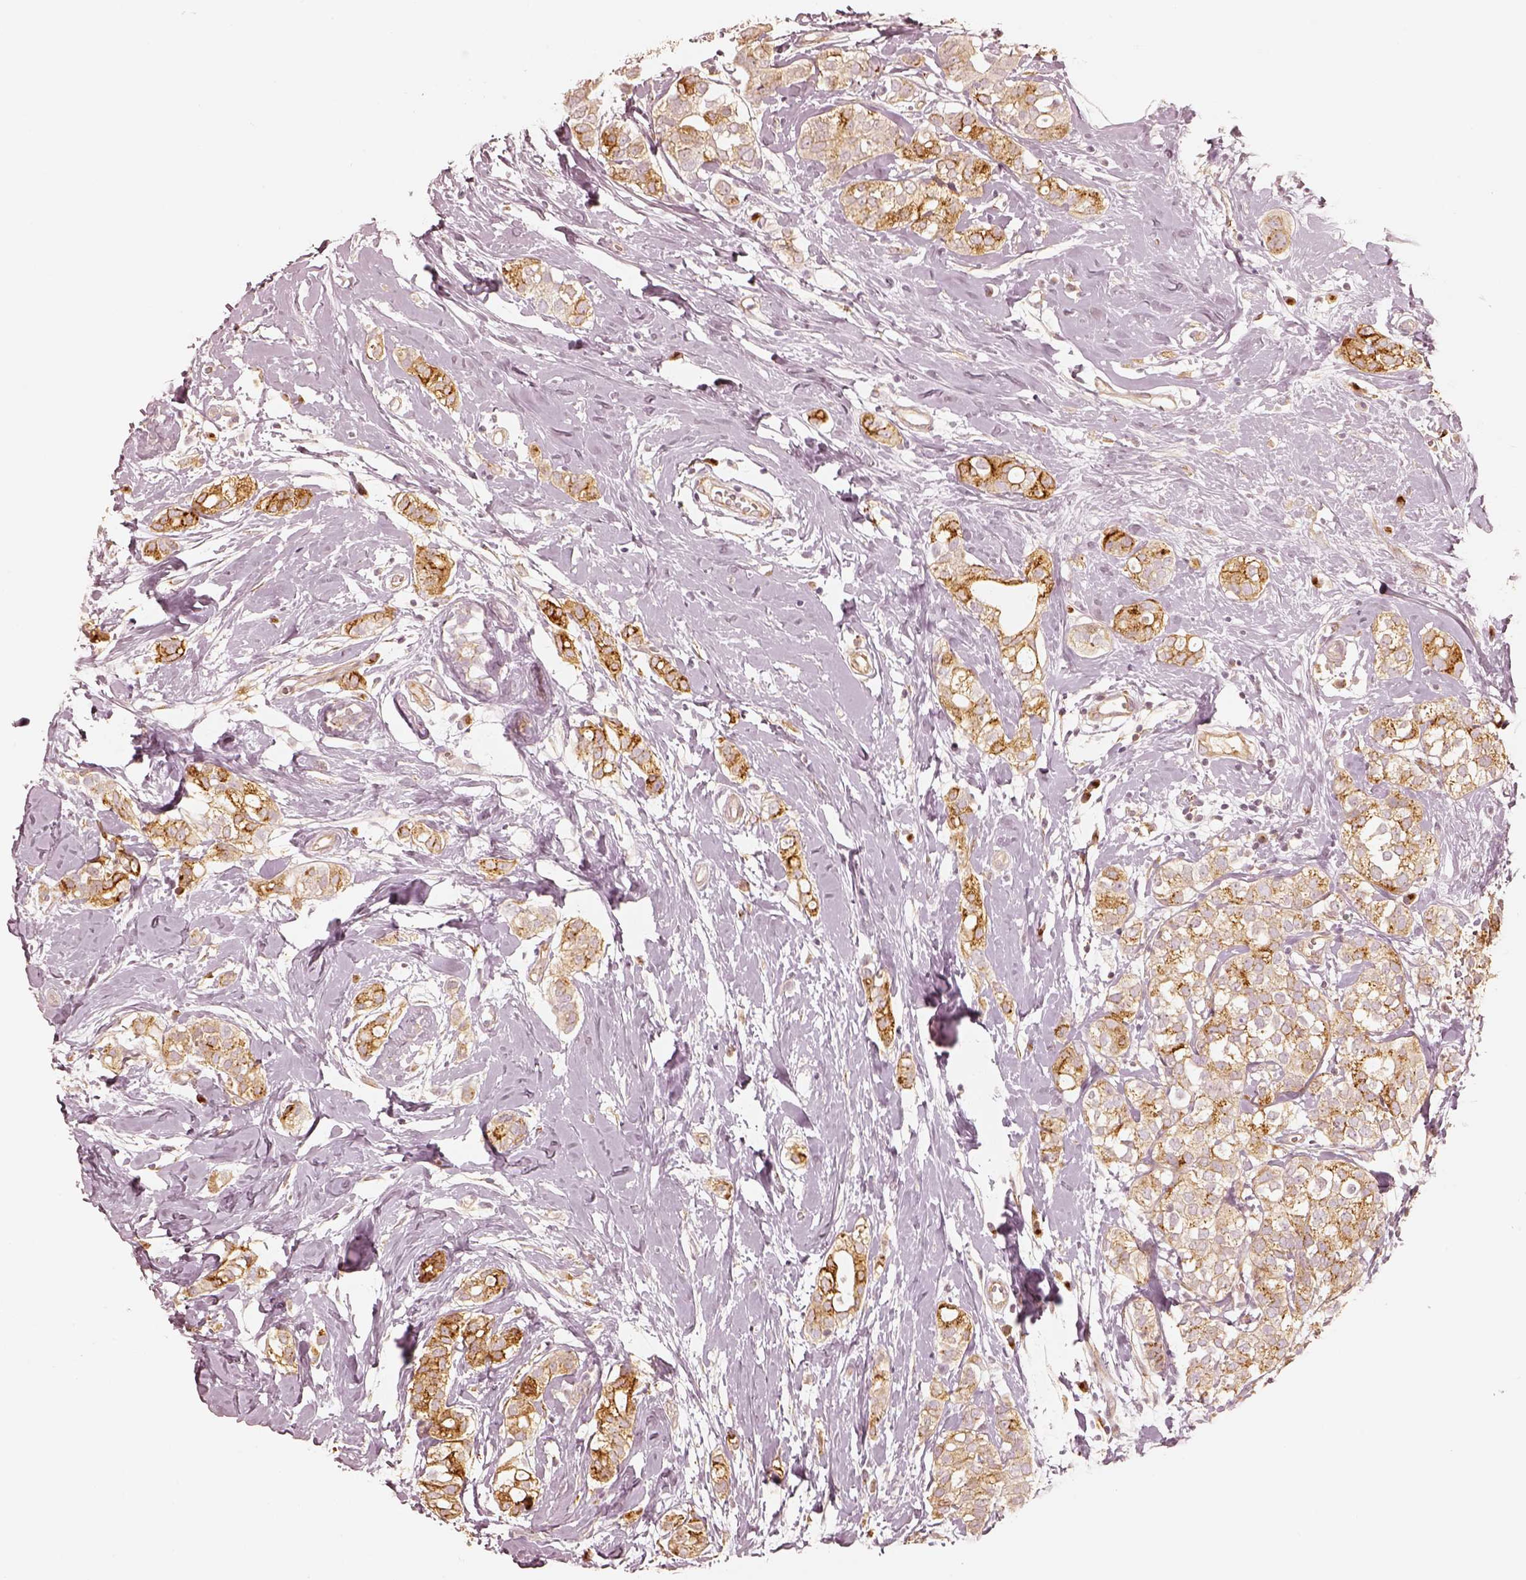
{"staining": {"intensity": "moderate", "quantity": "25%-75%", "location": "cytoplasmic/membranous"}, "tissue": "breast cancer", "cell_type": "Tumor cells", "image_type": "cancer", "snomed": [{"axis": "morphology", "description": "Duct carcinoma"}, {"axis": "topography", "description": "Breast"}], "caption": "This histopathology image exhibits IHC staining of infiltrating ductal carcinoma (breast), with medium moderate cytoplasmic/membranous positivity in approximately 25%-75% of tumor cells.", "gene": "GORASP2", "patient": {"sex": "female", "age": 40}}